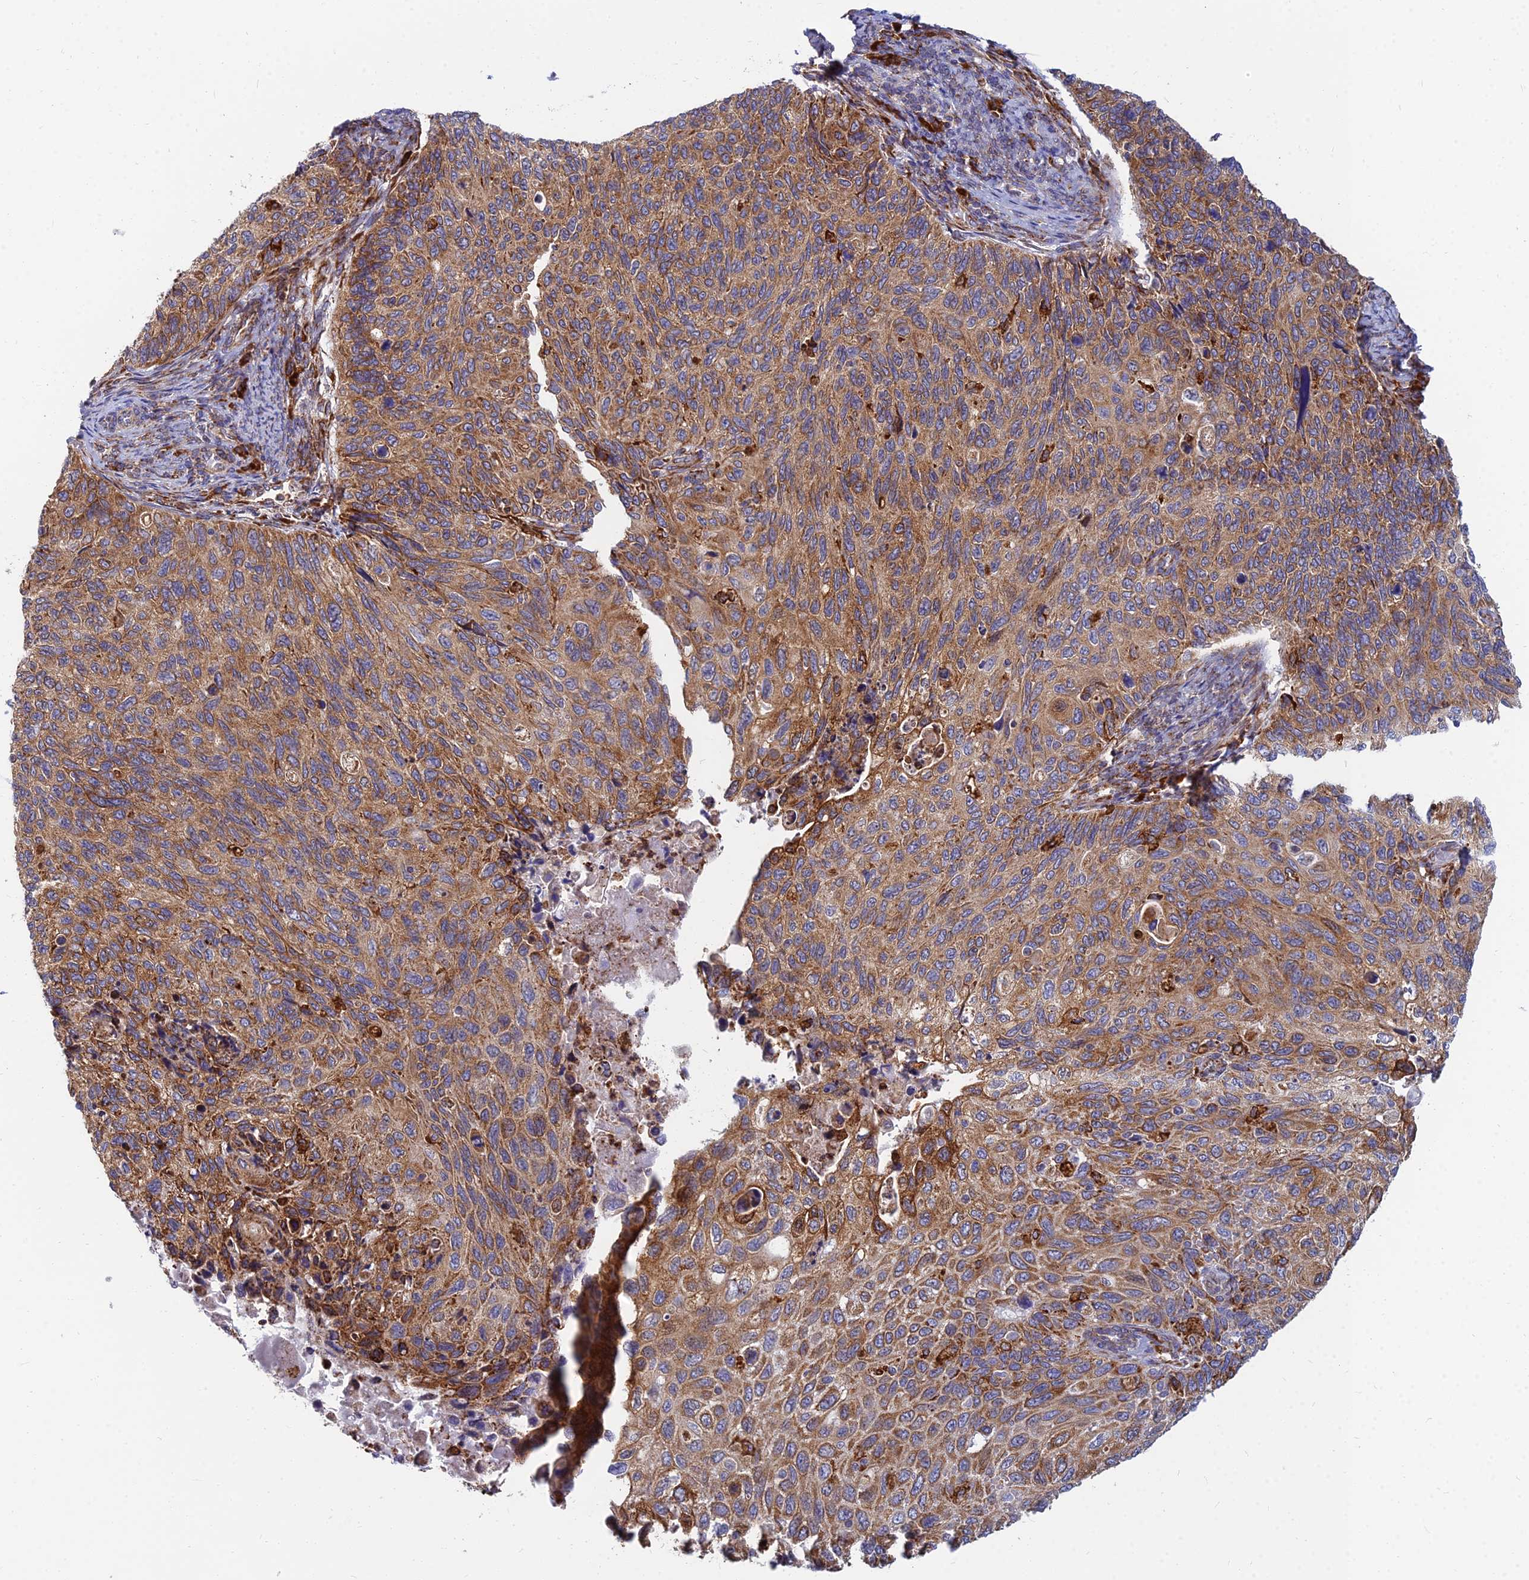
{"staining": {"intensity": "moderate", "quantity": ">75%", "location": "cytoplasmic/membranous"}, "tissue": "cervical cancer", "cell_type": "Tumor cells", "image_type": "cancer", "snomed": [{"axis": "morphology", "description": "Squamous cell carcinoma, NOS"}, {"axis": "topography", "description": "Cervix"}], "caption": "The immunohistochemical stain labels moderate cytoplasmic/membranous expression in tumor cells of squamous cell carcinoma (cervical) tissue.", "gene": "CCT6B", "patient": {"sex": "female", "age": 70}}